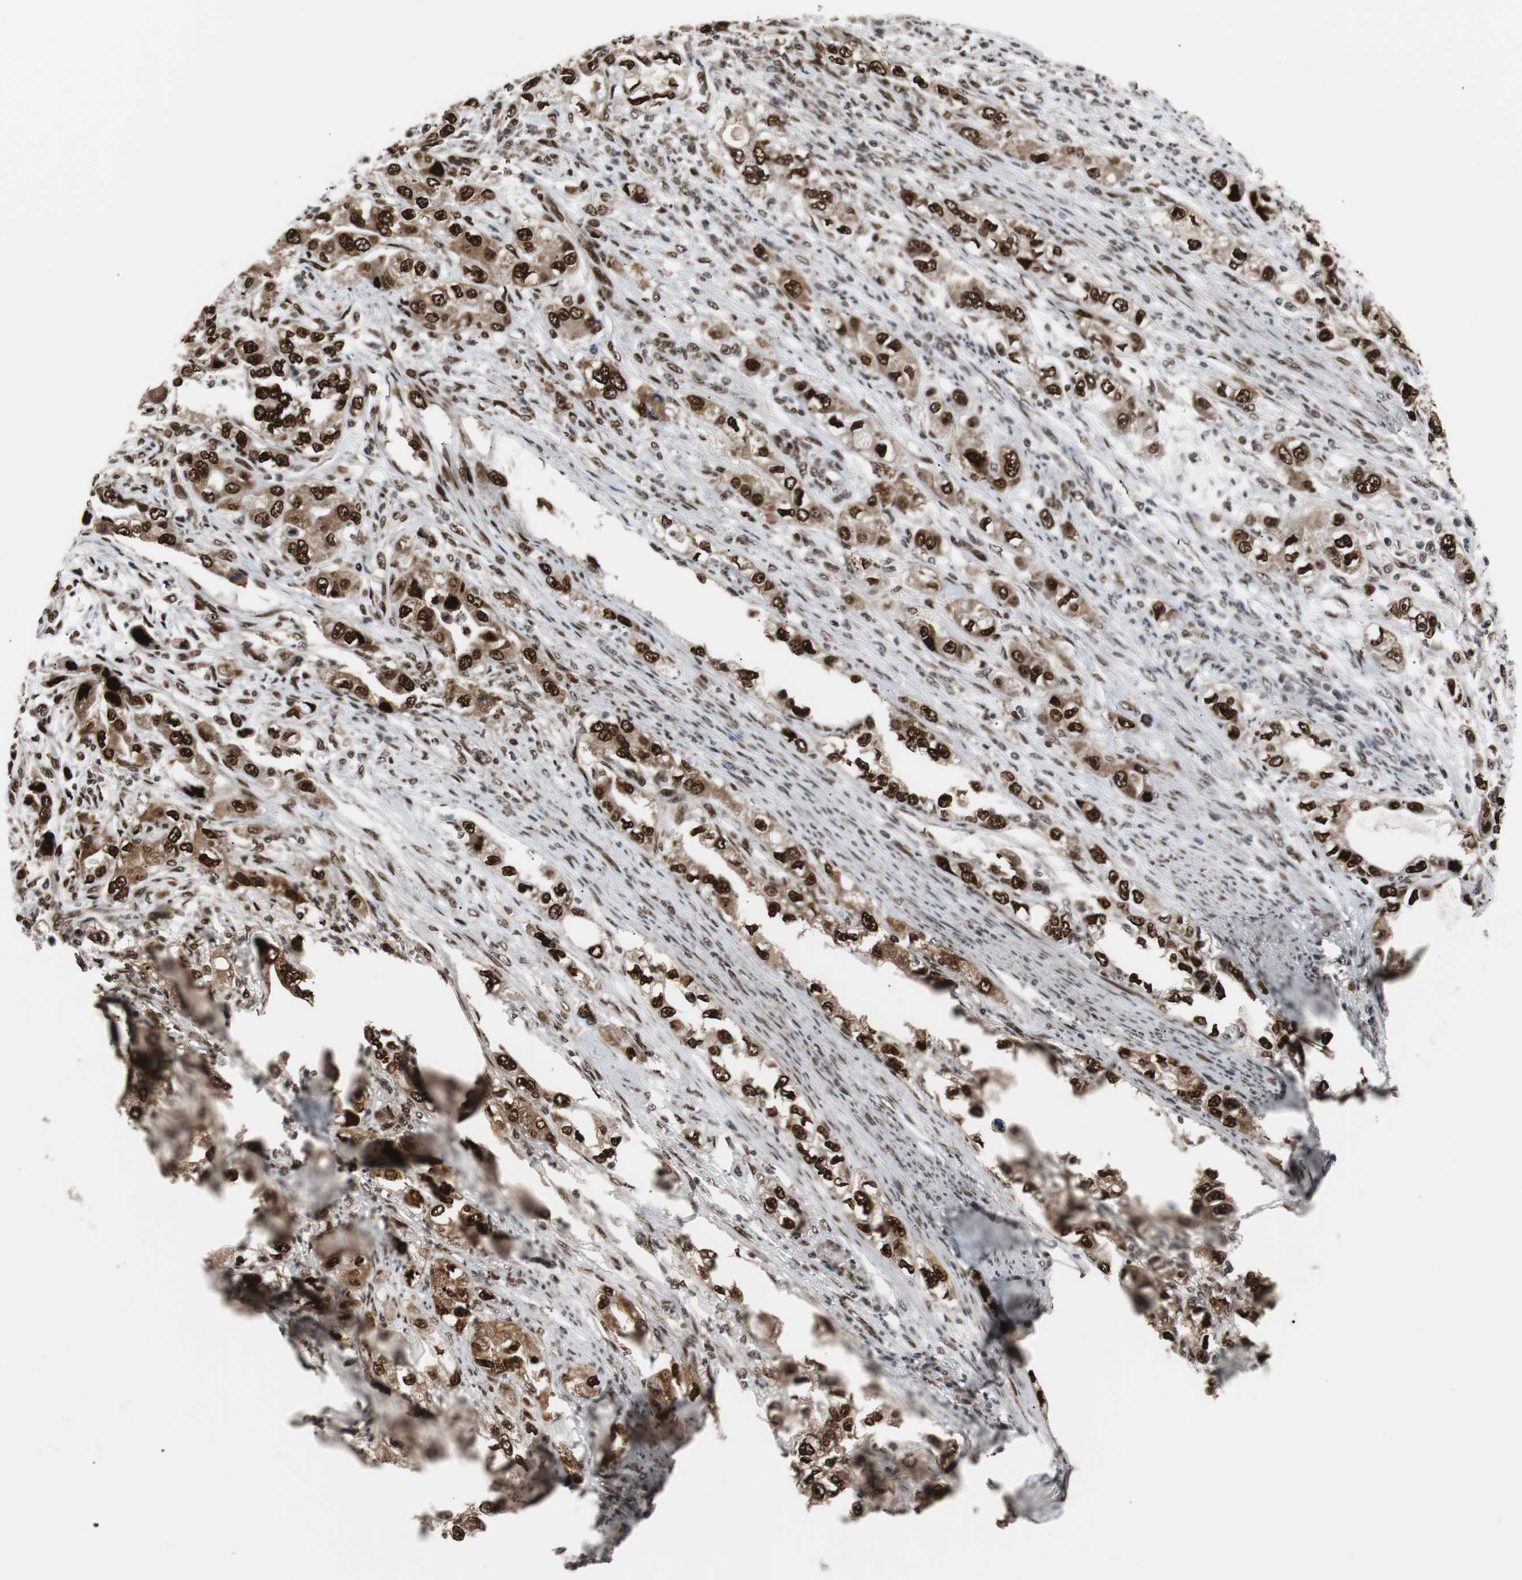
{"staining": {"intensity": "strong", "quantity": ">75%", "location": "nuclear"}, "tissue": "stomach cancer", "cell_type": "Tumor cells", "image_type": "cancer", "snomed": [{"axis": "morphology", "description": "Adenocarcinoma, NOS"}, {"axis": "topography", "description": "Stomach, lower"}], "caption": "IHC image of stomach cancer (adenocarcinoma) stained for a protein (brown), which displays high levels of strong nuclear positivity in approximately >75% of tumor cells.", "gene": "NBL1", "patient": {"sex": "female", "age": 93}}